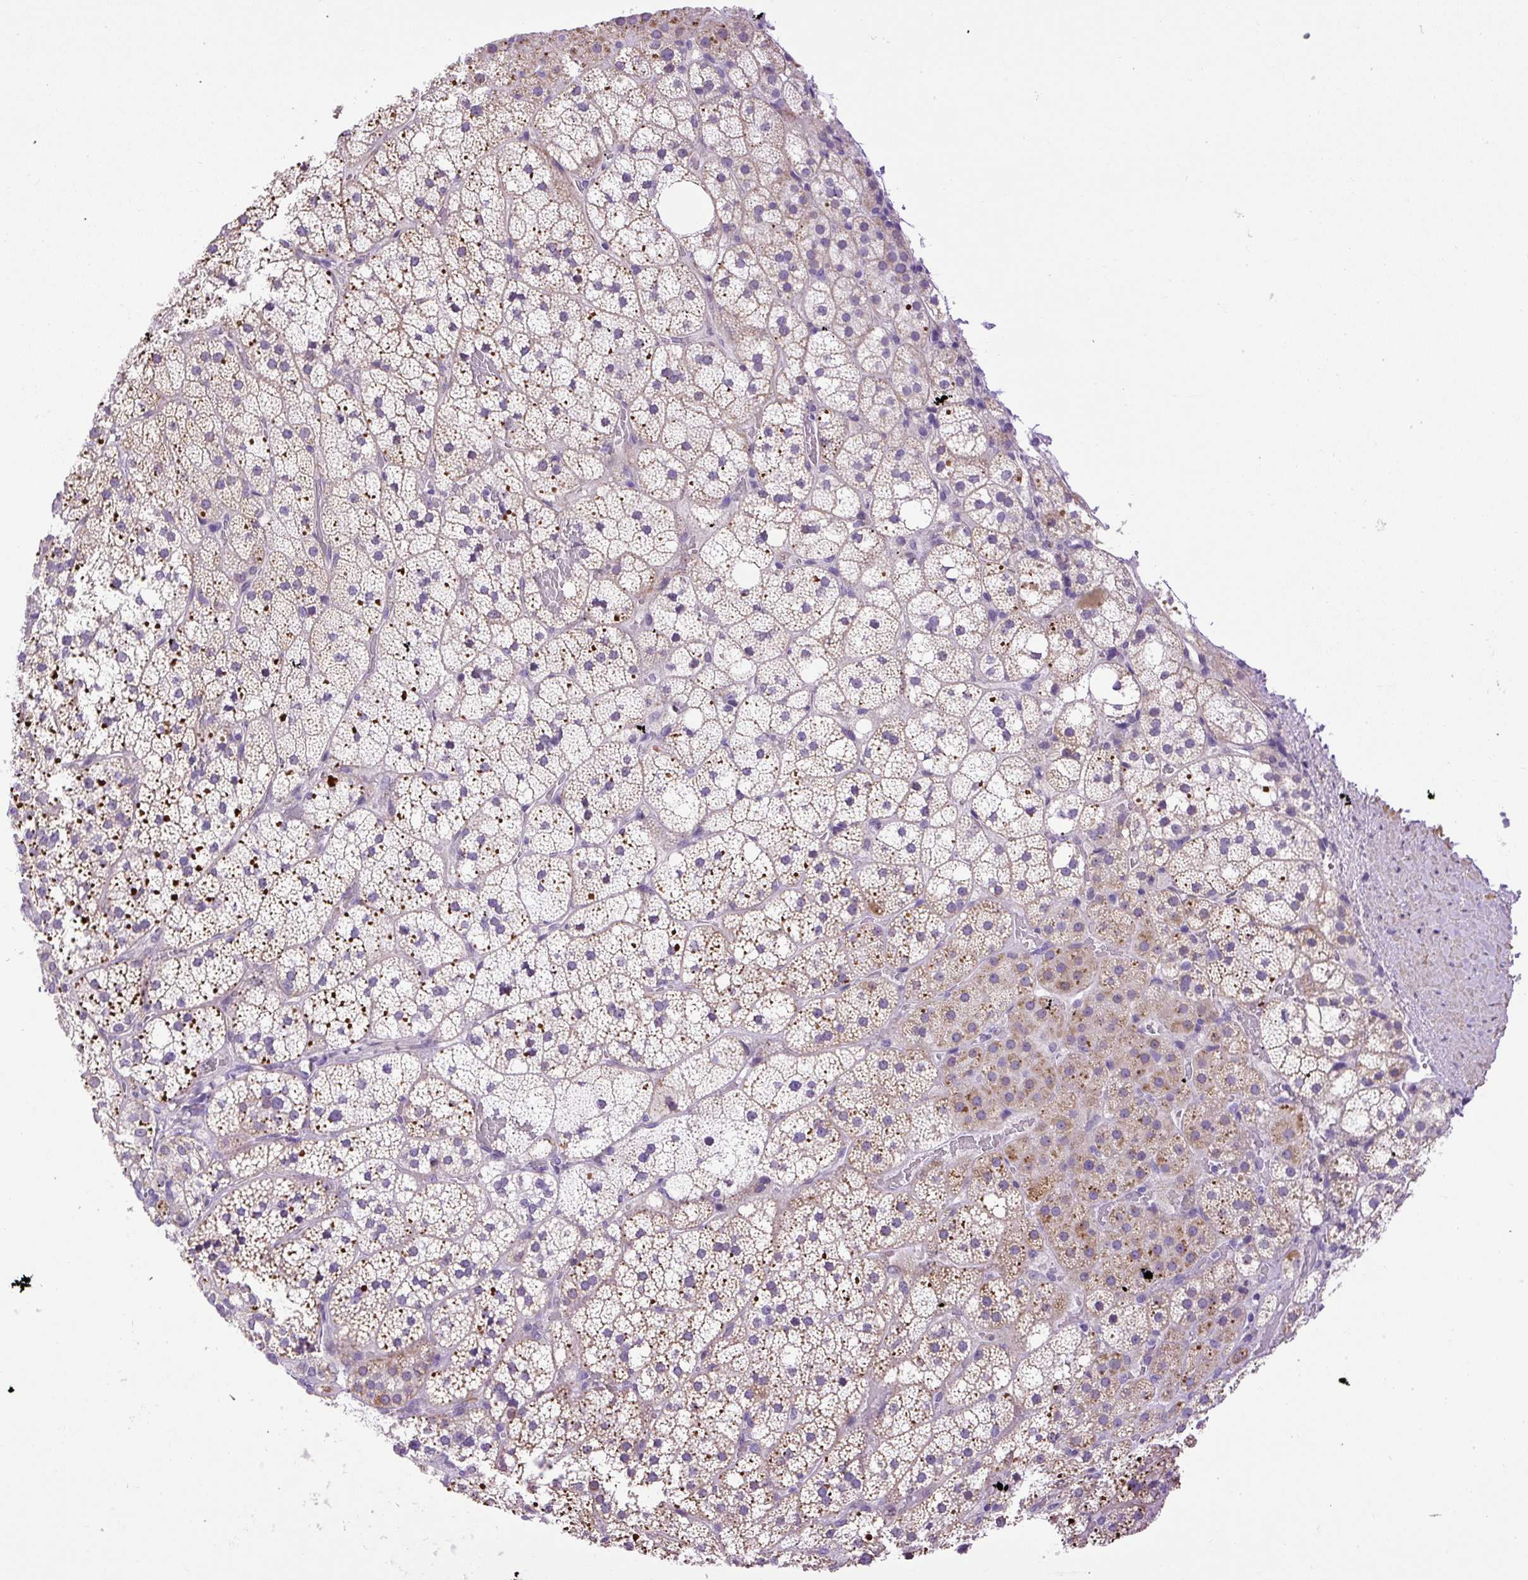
{"staining": {"intensity": "moderate", "quantity": "25%-75%", "location": "cytoplasmic/membranous"}, "tissue": "adrenal gland", "cell_type": "Glandular cells", "image_type": "normal", "snomed": [{"axis": "morphology", "description": "Normal tissue, NOS"}, {"axis": "topography", "description": "Adrenal gland"}], "caption": "A brown stain highlights moderate cytoplasmic/membranous positivity of a protein in glandular cells of normal human adrenal gland. Nuclei are stained in blue.", "gene": "VWA7", "patient": {"sex": "male", "age": 53}}